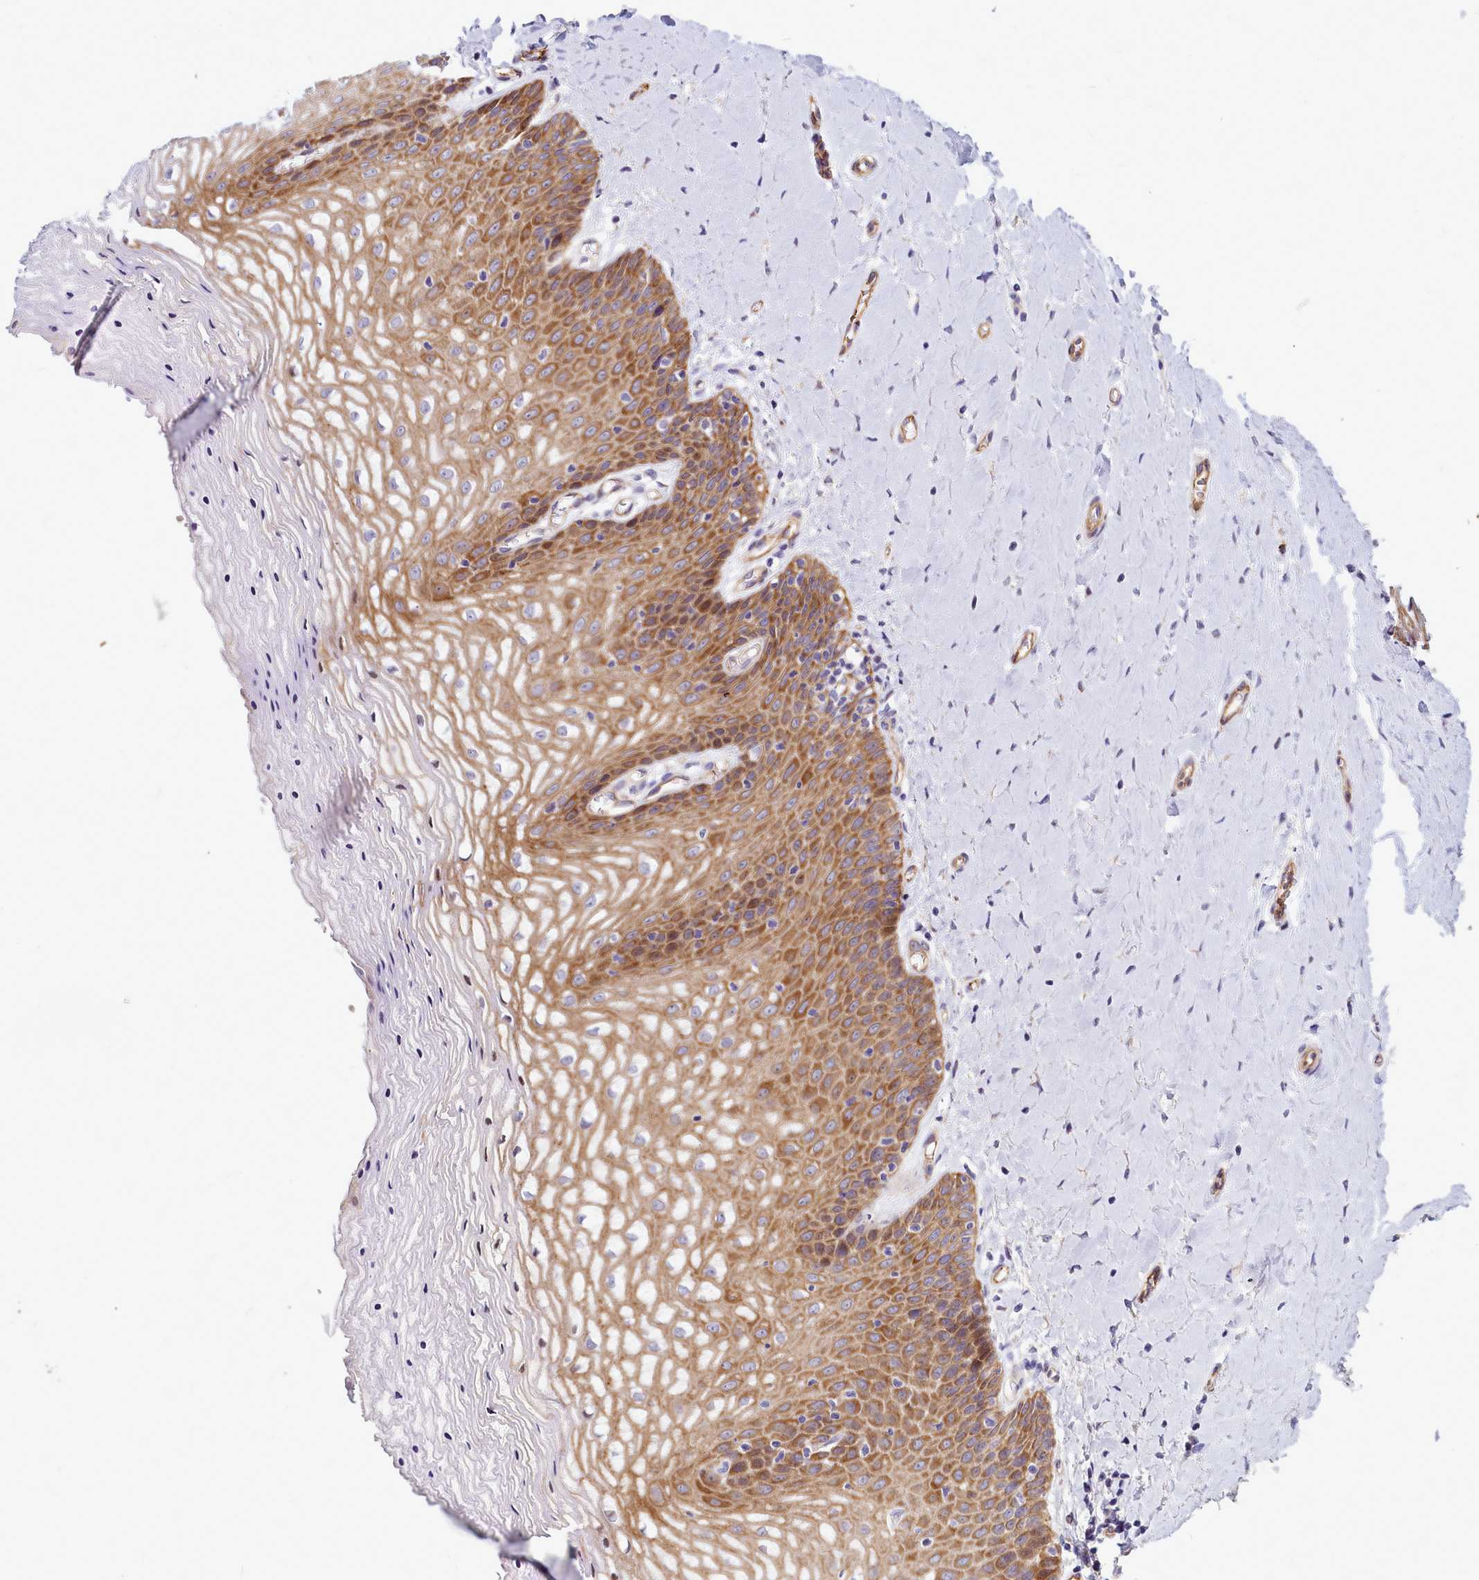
{"staining": {"intensity": "moderate", "quantity": ">75%", "location": "cytoplasmic/membranous"}, "tissue": "vagina", "cell_type": "Squamous epithelial cells", "image_type": "normal", "snomed": [{"axis": "morphology", "description": "Normal tissue, NOS"}, {"axis": "topography", "description": "Vagina"}], "caption": "The image reveals staining of normal vagina, revealing moderate cytoplasmic/membranous protein staining (brown color) within squamous epithelial cells.", "gene": "TTC5", "patient": {"sex": "female", "age": 65}}